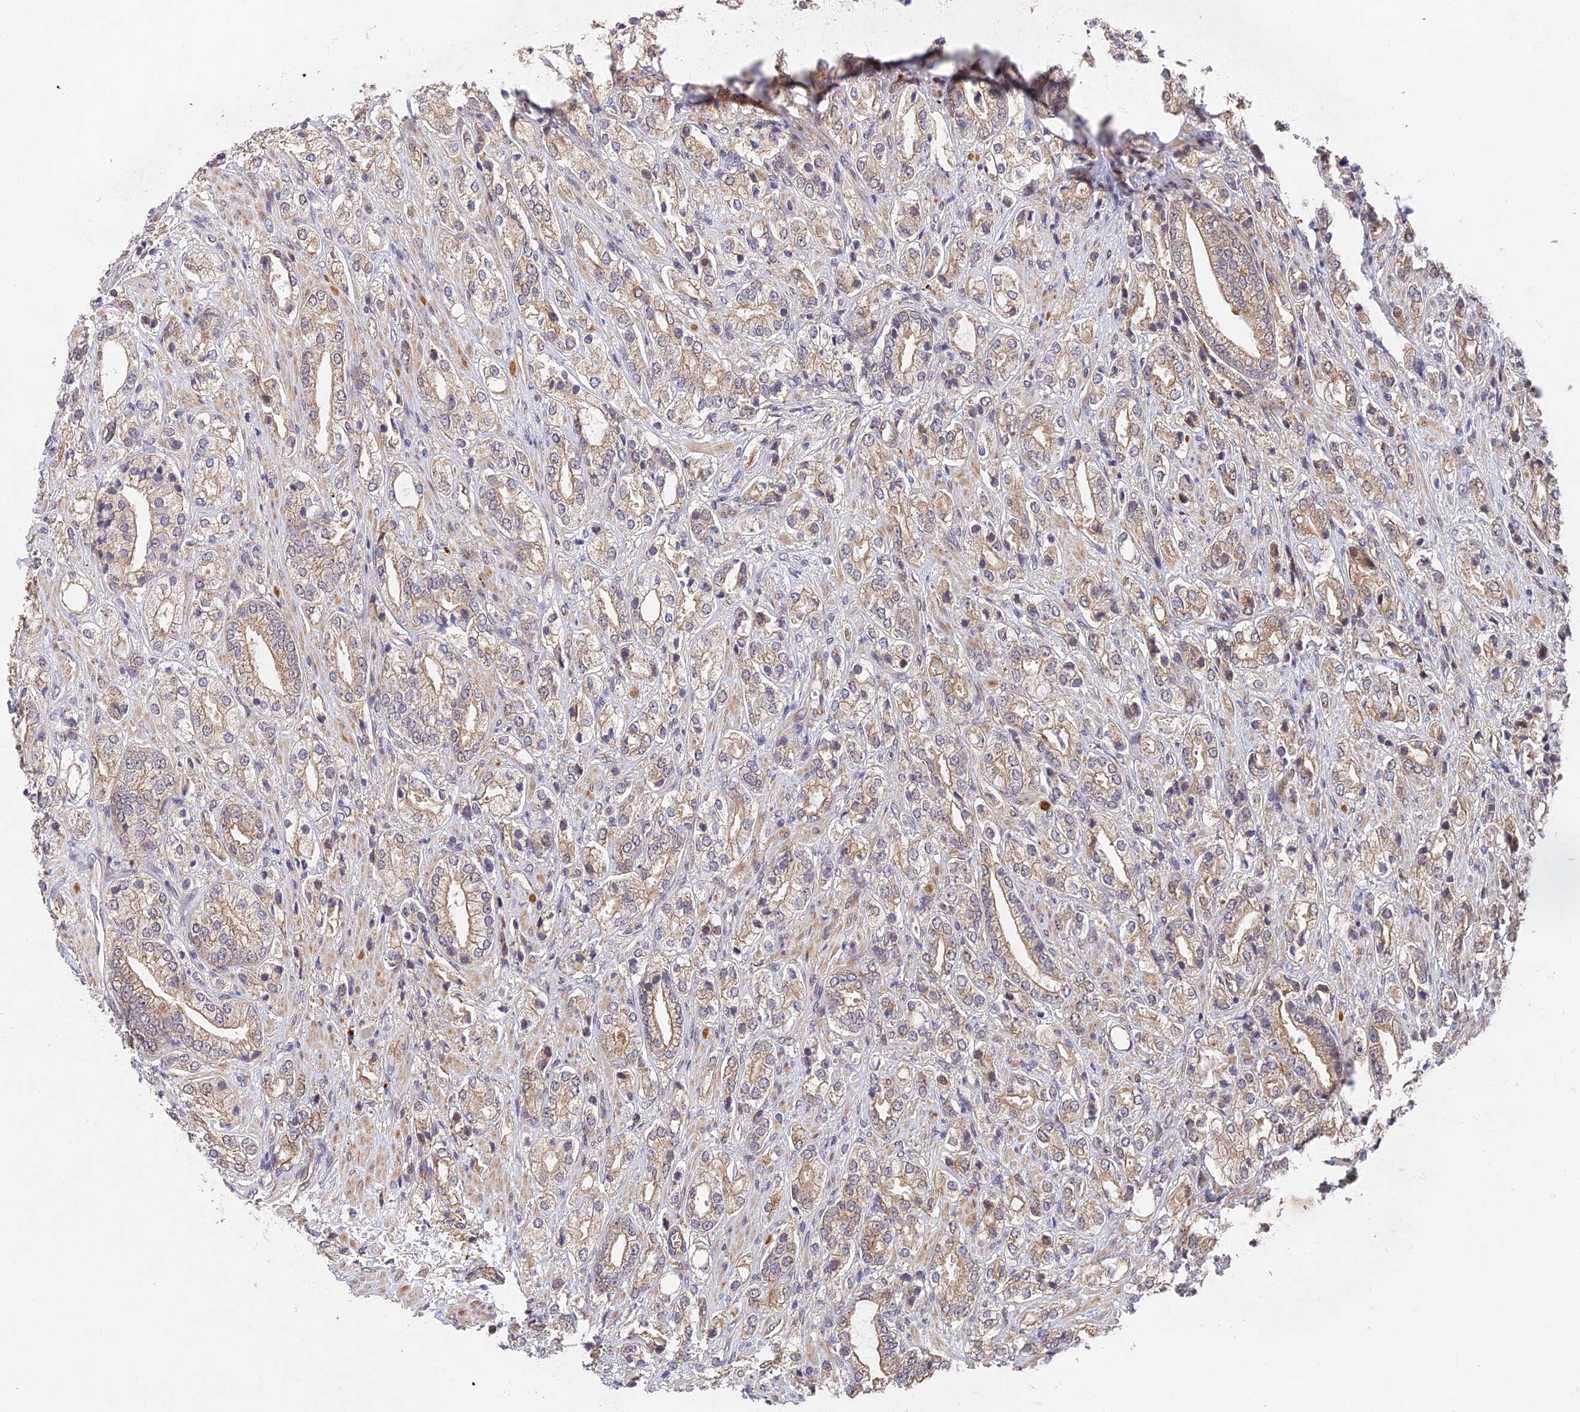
{"staining": {"intensity": "moderate", "quantity": "25%-75%", "location": "cytoplasmic/membranous"}, "tissue": "prostate cancer", "cell_type": "Tumor cells", "image_type": "cancer", "snomed": [{"axis": "morphology", "description": "Adenocarcinoma, High grade"}, {"axis": "topography", "description": "Prostate"}], "caption": "Prostate cancer stained with DAB (3,3'-diaminobenzidine) IHC shows medium levels of moderate cytoplasmic/membranous expression in approximately 25%-75% of tumor cells.", "gene": "NSMCE1", "patient": {"sex": "male", "age": 50}}